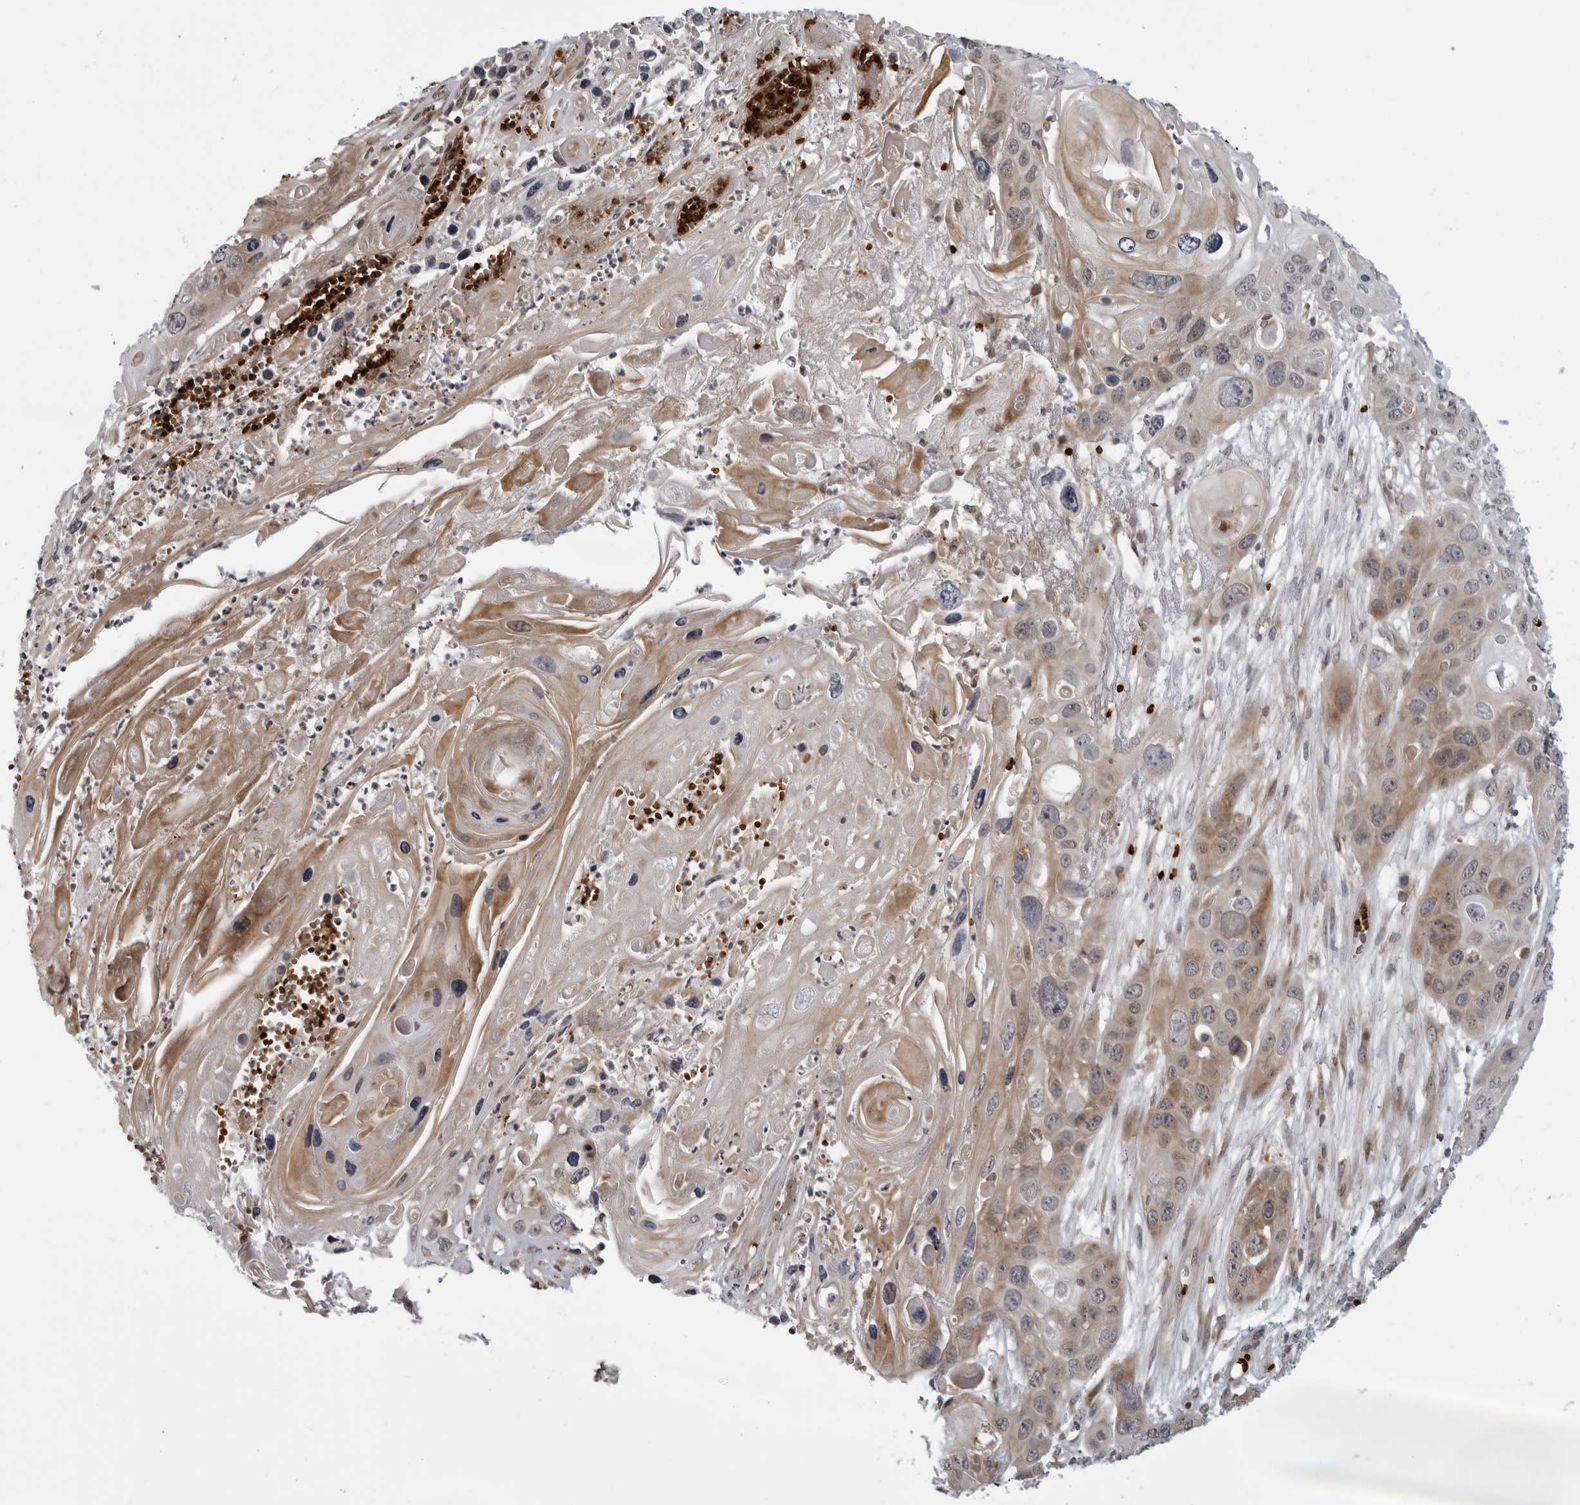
{"staining": {"intensity": "moderate", "quantity": "25%-75%", "location": "cytoplasmic/membranous"}, "tissue": "skin cancer", "cell_type": "Tumor cells", "image_type": "cancer", "snomed": [{"axis": "morphology", "description": "Squamous cell carcinoma, NOS"}, {"axis": "topography", "description": "Skin"}], "caption": "Moderate cytoplasmic/membranous staining is identified in approximately 25%-75% of tumor cells in skin cancer (squamous cell carcinoma).", "gene": "THOP1", "patient": {"sex": "male", "age": 55}}